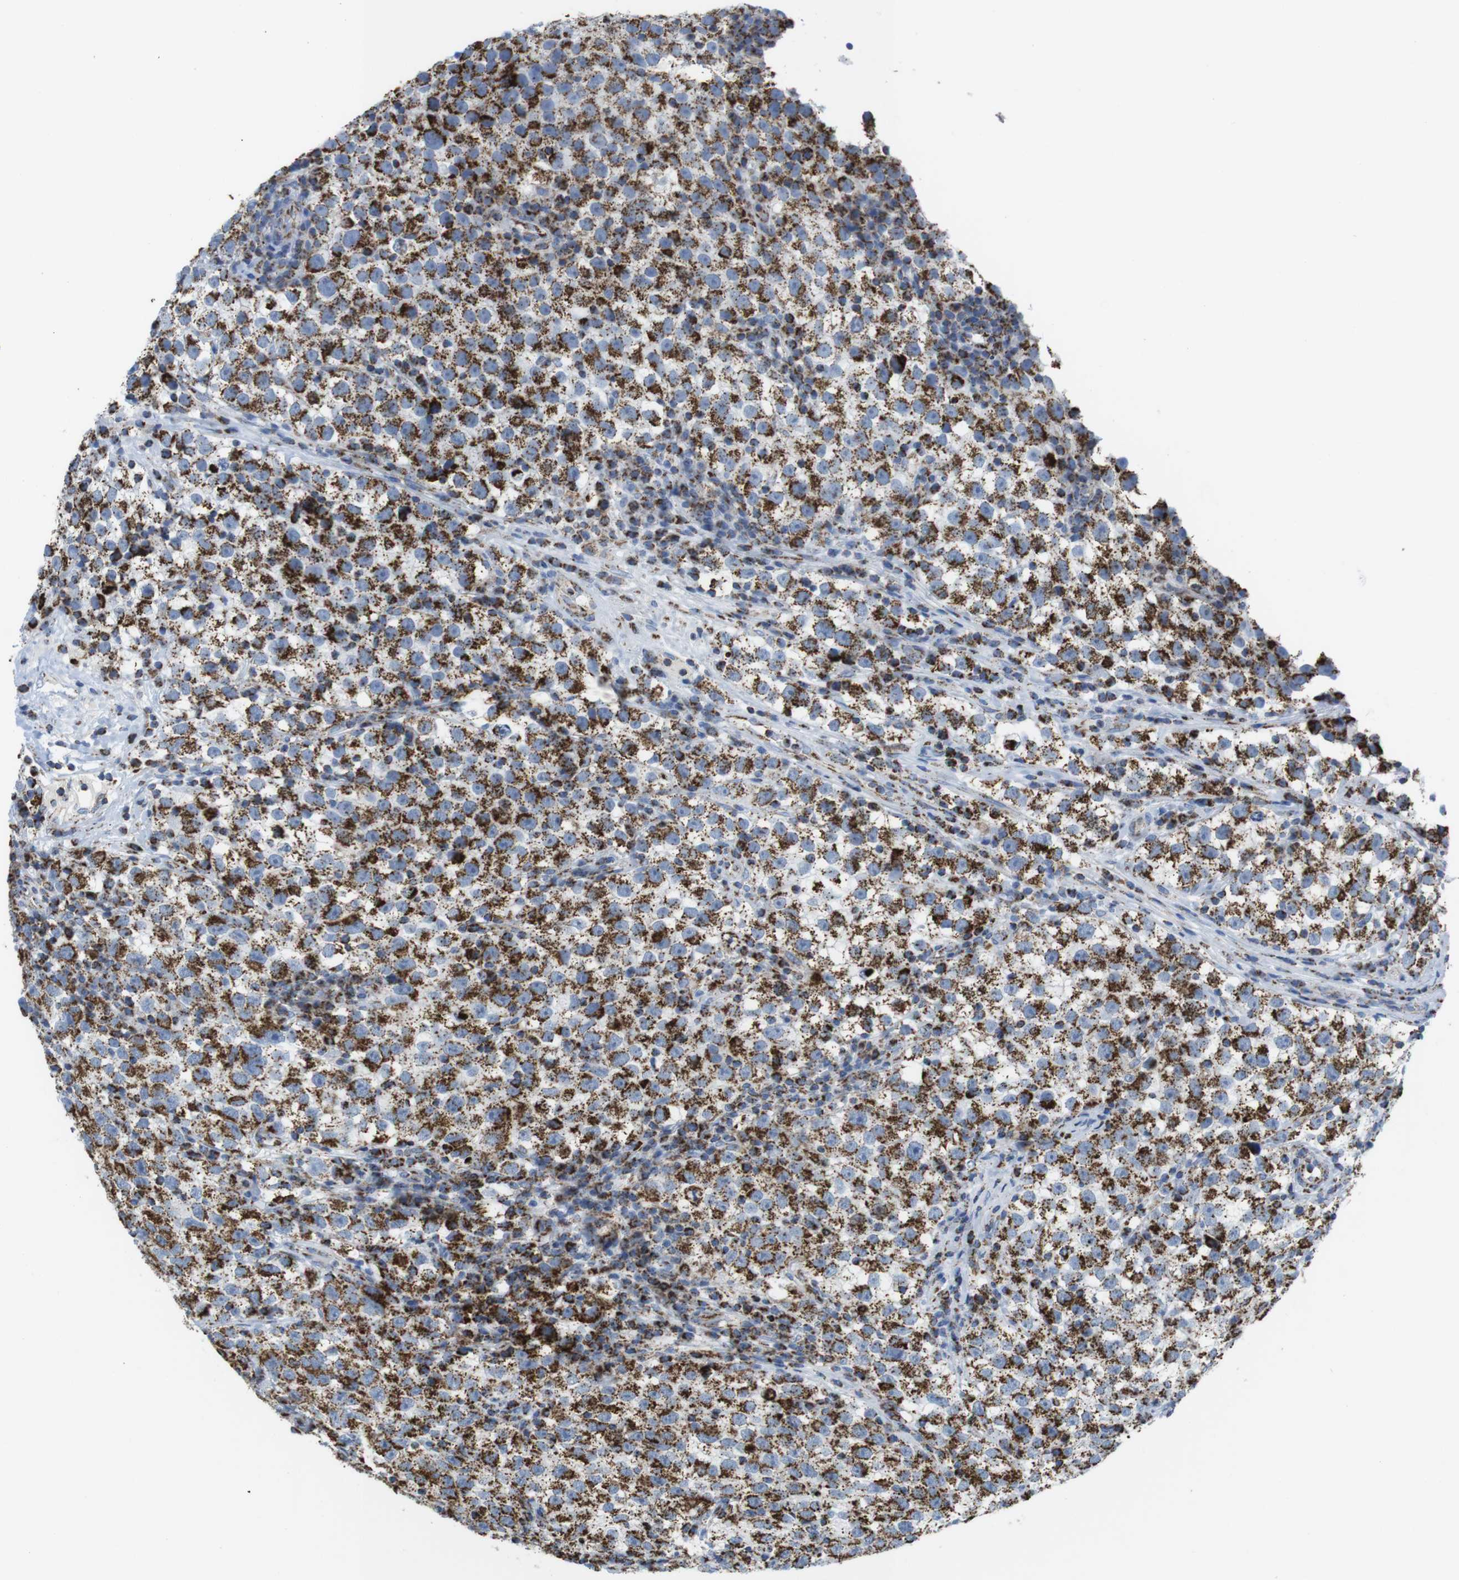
{"staining": {"intensity": "strong", "quantity": ">75%", "location": "cytoplasmic/membranous"}, "tissue": "testis cancer", "cell_type": "Tumor cells", "image_type": "cancer", "snomed": [{"axis": "morphology", "description": "Seminoma, NOS"}, {"axis": "topography", "description": "Testis"}], "caption": "Immunohistochemistry (IHC) photomicrograph of human seminoma (testis) stained for a protein (brown), which displays high levels of strong cytoplasmic/membranous positivity in approximately >75% of tumor cells.", "gene": "ATP5PO", "patient": {"sex": "male", "age": 22}}